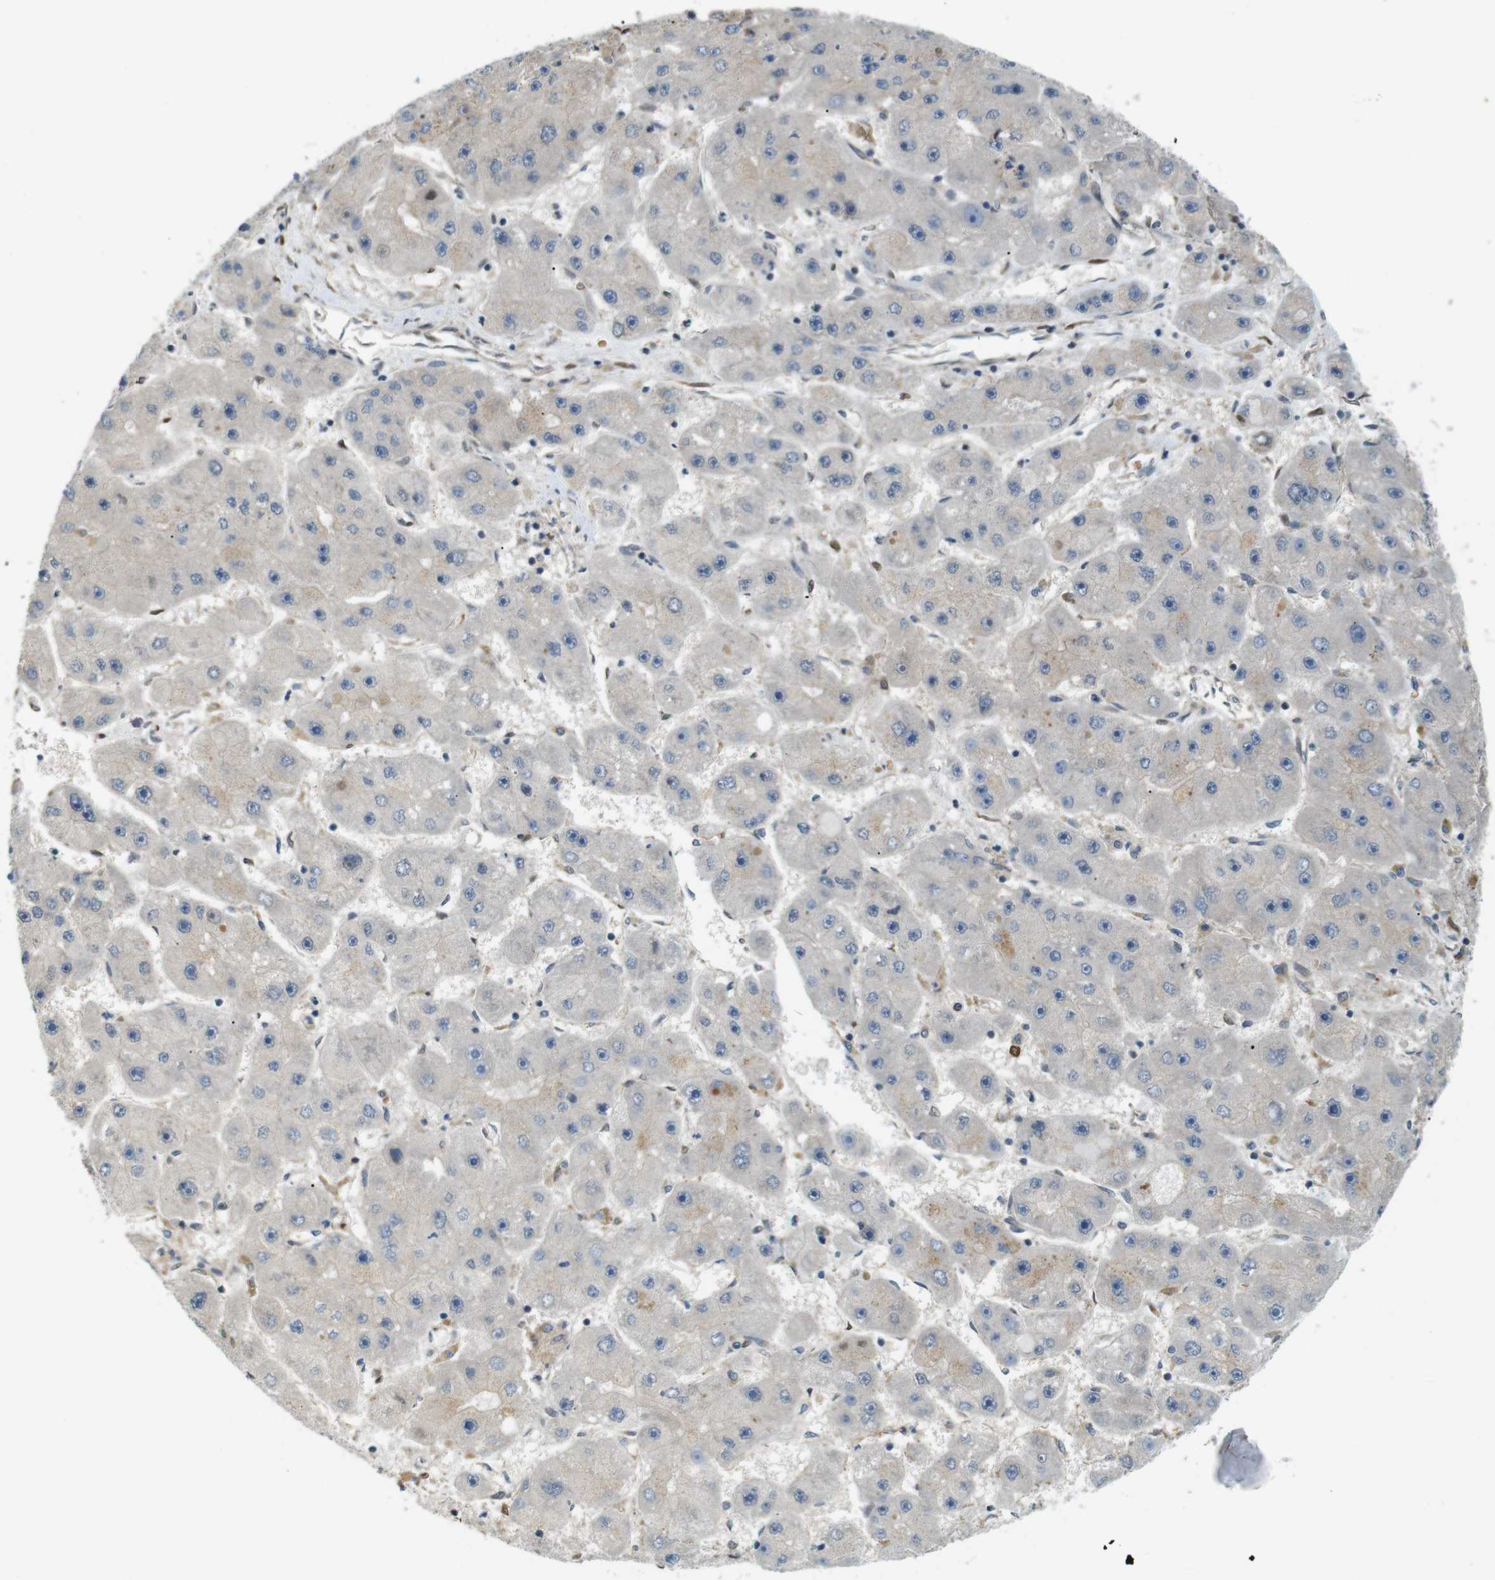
{"staining": {"intensity": "weak", "quantity": "<25%", "location": "cytoplasmic/membranous"}, "tissue": "liver cancer", "cell_type": "Tumor cells", "image_type": "cancer", "snomed": [{"axis": "morphology", "description": "Carcinoma, Hepatocellular, NOS"}, {"axis": "topography", "description": "Liver"}], "caption": "Immunohistochemical staining of human hepatocellular carcinoma (liver) exhibits no significant staining in tumor cells.", "gene": "TSC1", "patient": {"sex": "female", "age": 61}}